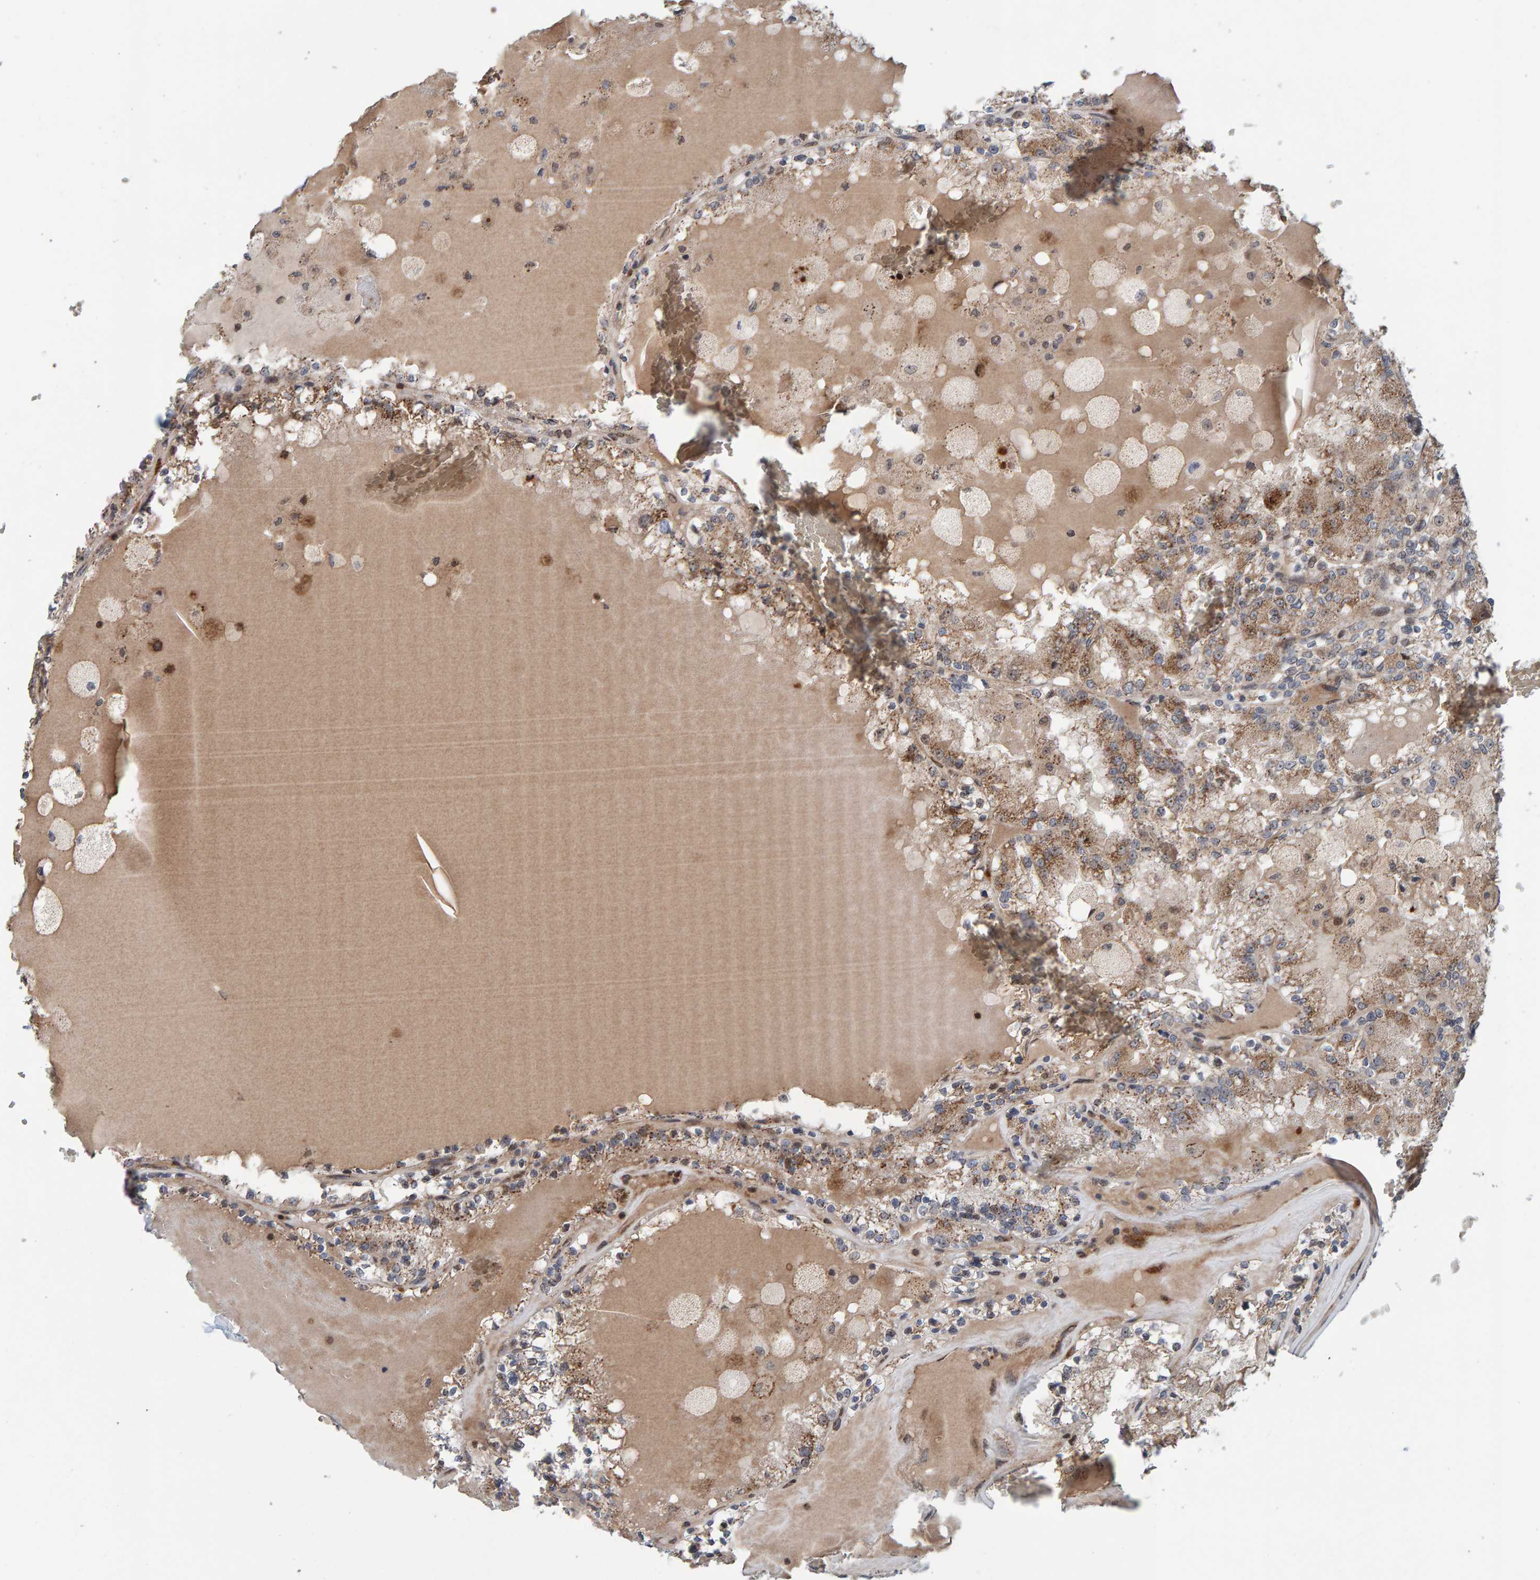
{"staining": {"intensity": "moderate", "quantity": ">75%", "location": "cytoplasmic/membranous"}, "tissue": "renal cancer", "cell_type": "Tumor cells", "image_type": "cancer", "snomed": [{"axis": "morphology", "description": "Adenocarcinoma, NOS"}, {"axis": "topography", "description": "Kidney"}], "caption": "Immunohistochemistry micrograph of neoplastic tissue: human adenocarcinoma (renal) stained using immunohistochemistry reveals medium levels of moderate protein expression localized specifically in the cytoplasmic/membranous of tumor cells, appearing as a cytoplasmic/membranous brown color.", "gene": "CCDC25", "patient": {"sex": "female", "age": 56}}